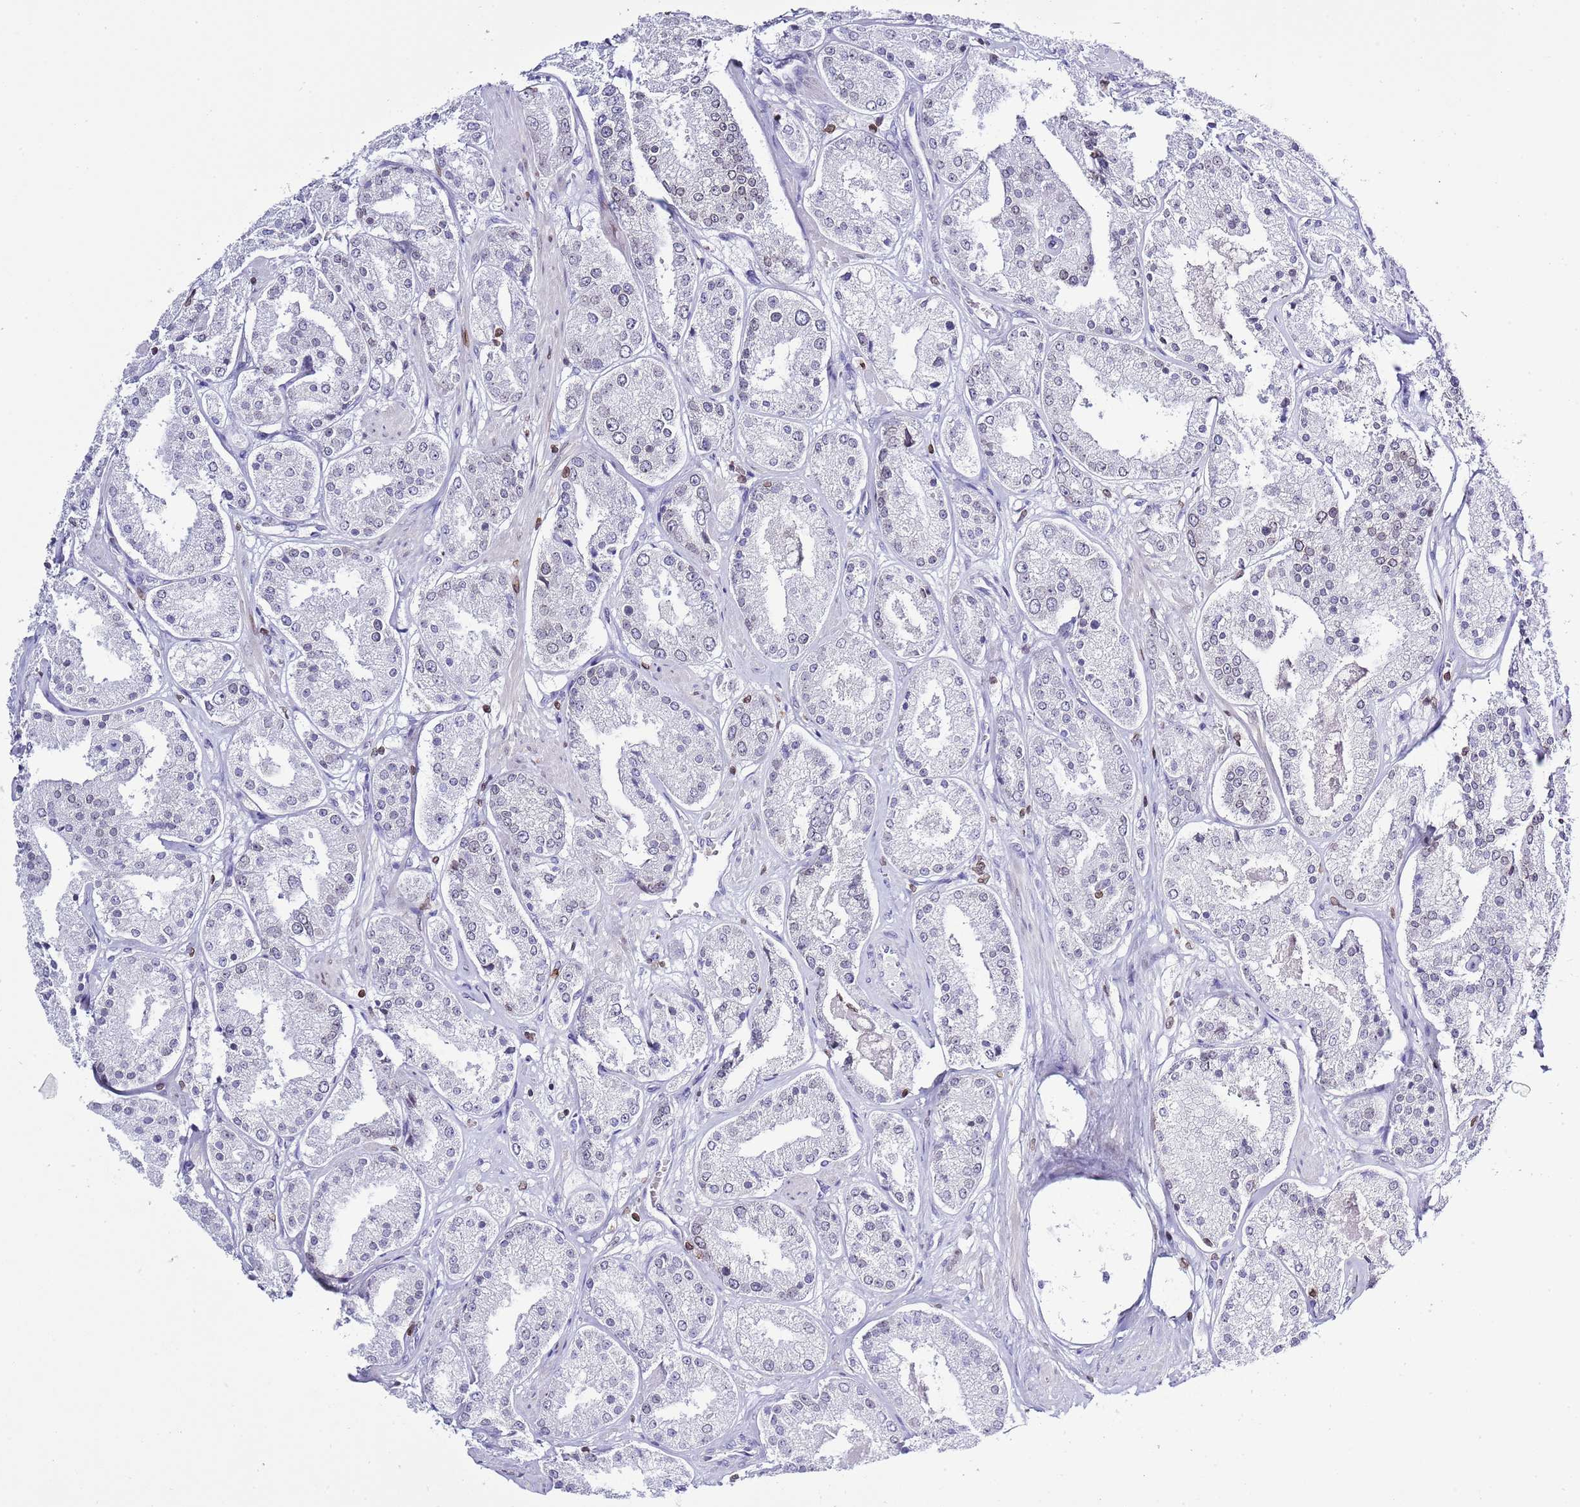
{"staining": {"intensity": "negative", "quantity": "none", "location": "none"}, "tissue": "prostate cancer", "cell_type": "Tumor cells", "image_type": "cancer", "snomed": [{"axis": "morphology", "description": "Adenocarcinoma, High grade"}, {"axis": "topography", "description": "Prostate"}], "caption": "The photomicrograph reveals no significant staining in tumor cells of high-grade adenocarcinoma (prostate).", "gene": "LBR", "patient": {"sex": "male", "age": 63}}